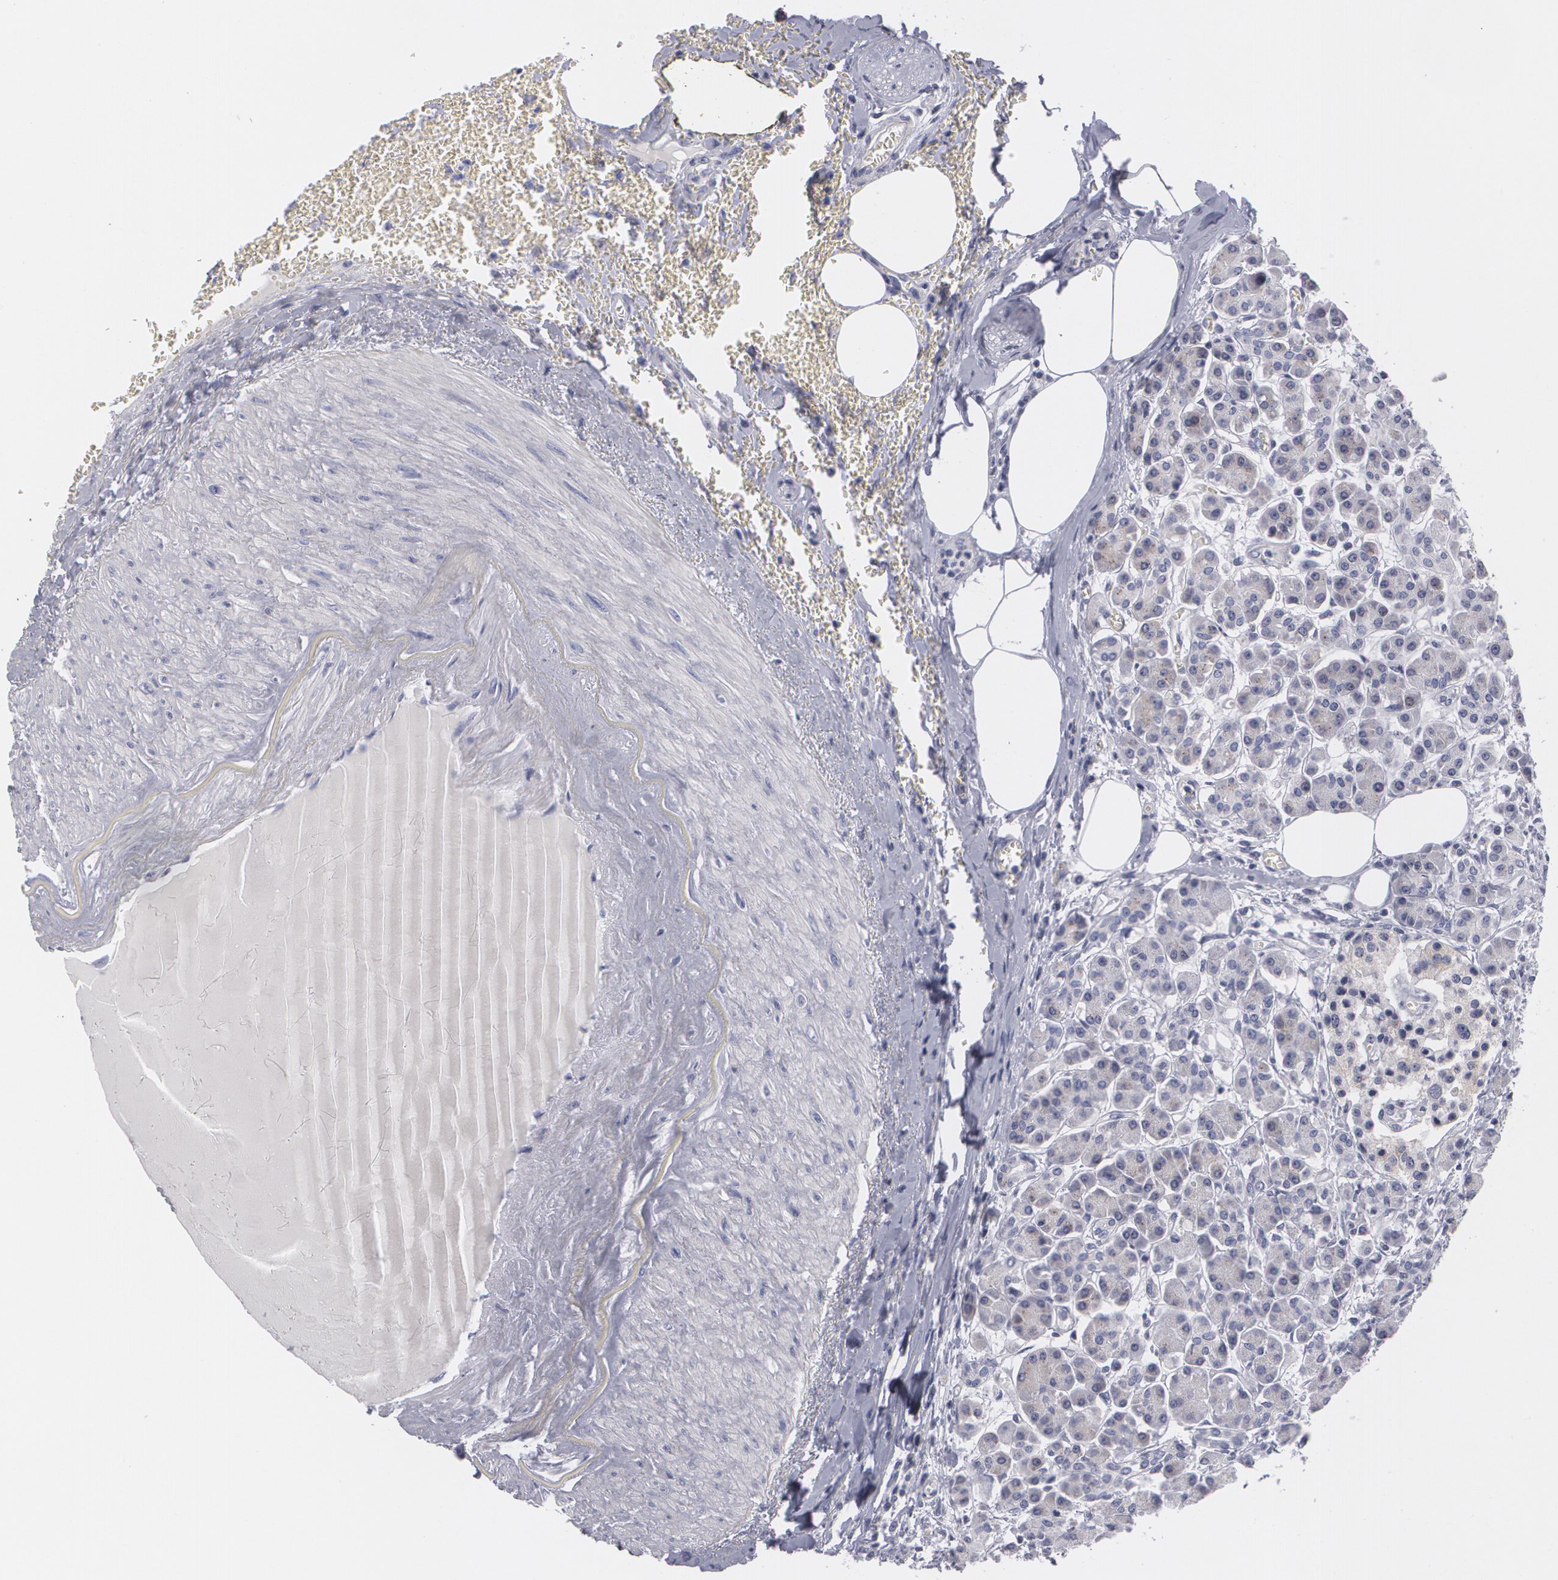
{"staining": {"intensity": "weak", "quantity": ">75%", "location": "cytoplasmic/membranous"}, "tissue": "pancreas", "cell_type": "Exocrine glandular cells", "image_type": "normal", "snomed": [{"axis": "morphology", "description": "Normal tissue, NOS"}, {"axis": "topography", "description": "Pancreas"}], "caption": "The micrograph reveals staining of unremarkable pancreas, revealing weak cytoplasmic/membranous protein expression (brown color) within exocrine glandular cells. The staining was performed using DAB to visualize the protein expression in brown, while the nuclei were stained in blue with hematoxylin (Magnification: 20x).", "gene": "MBNL3", "patient": {"sex": "female", "age": 73}}